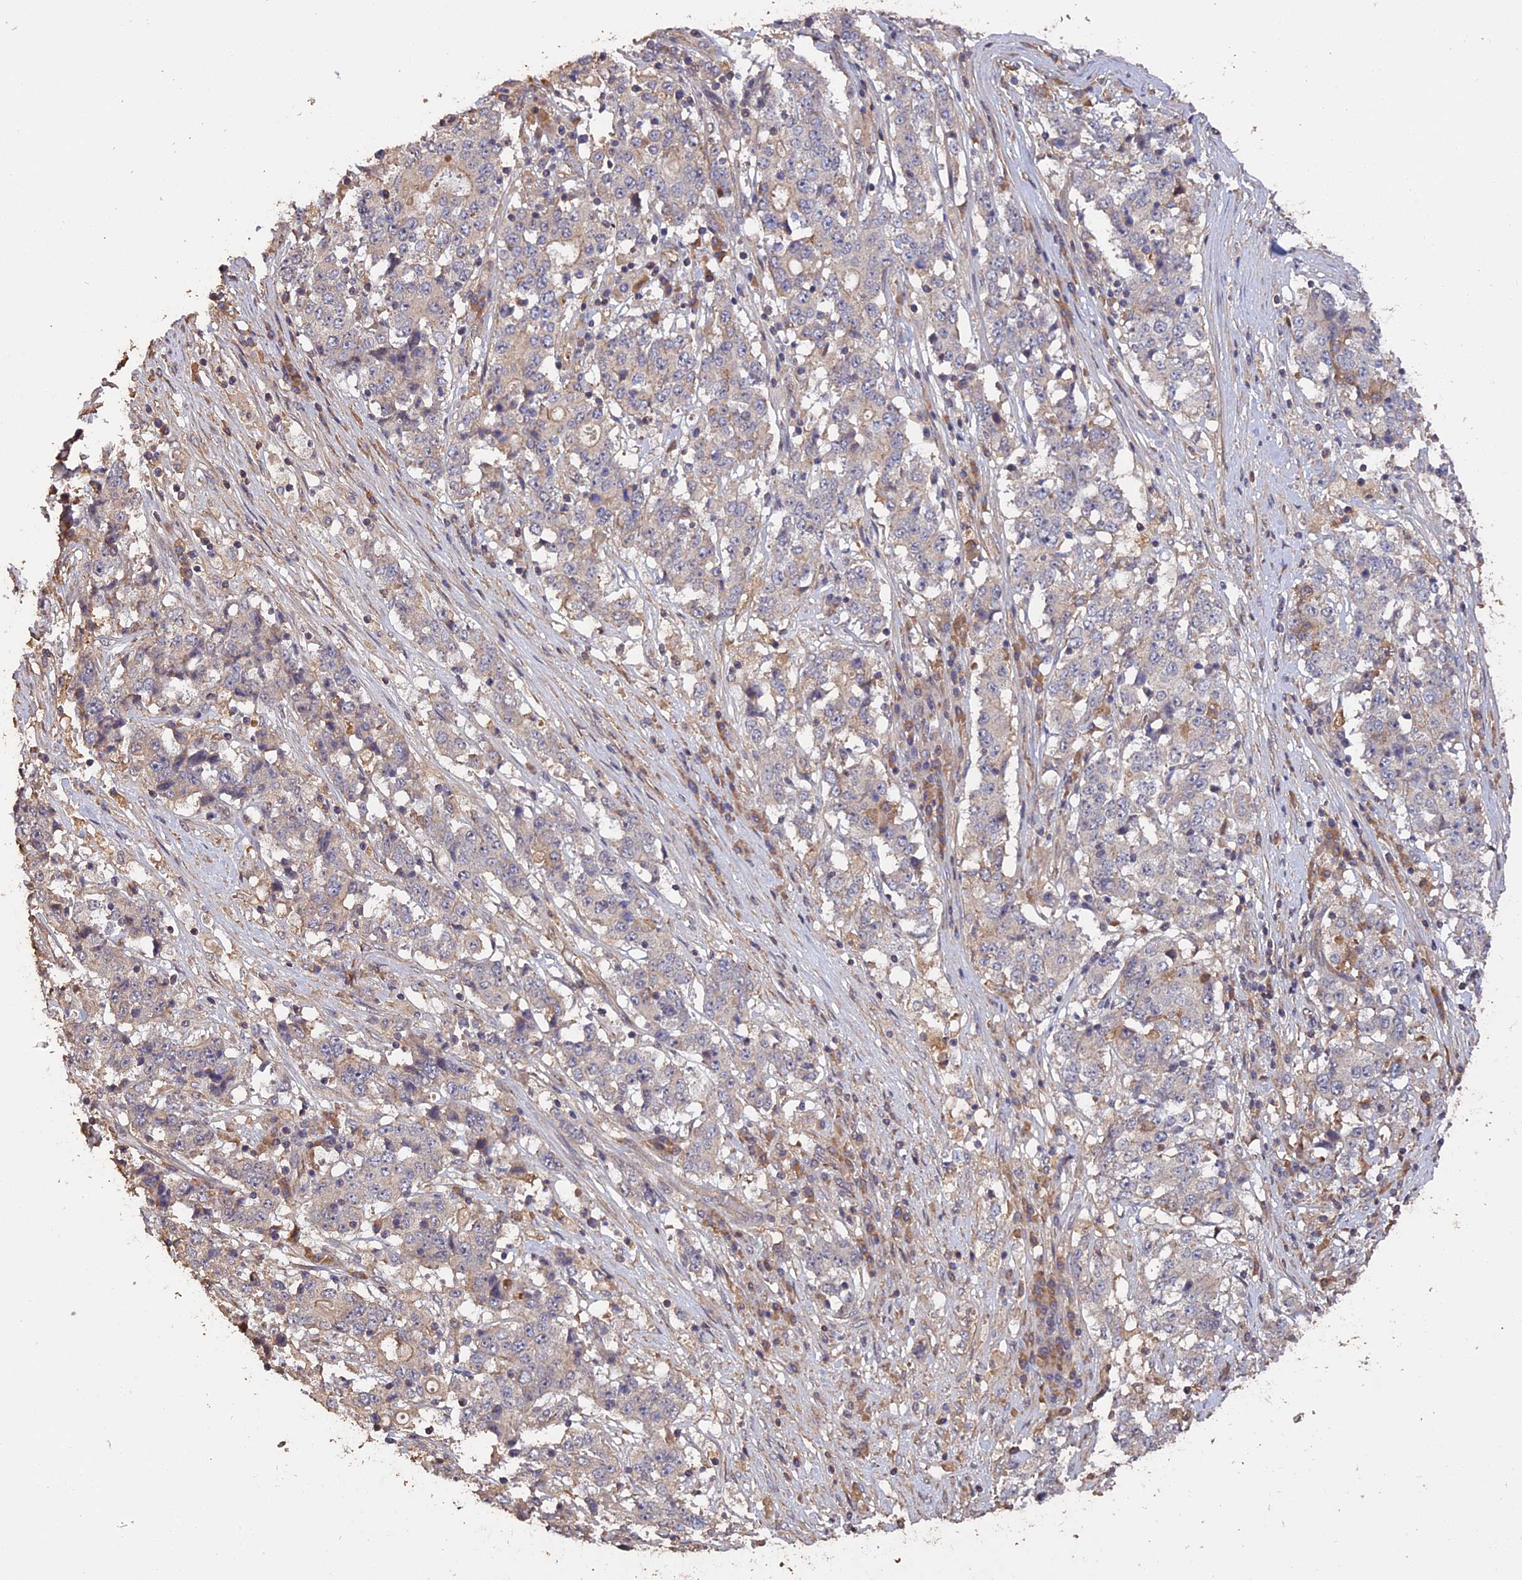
{"staining": {"intensity": "negative", "quantity": "none", "location": "none"}, "tissue": "stomach cancer", "cell_type": "Tumor cells", "image_type": "cancer", "snomed": [{"axis": "morphology", "description": "Adenocarcinoma, NOS"}, {"axis": "topography", "description": "Stomach"}], "caption": "Micrograph shows no protein staining in tumor cells of stomach cancer tissue. (Stains: DAB (3,3'-diaminobenzidine) IHC with hematoxylin counter stain, Microscopy: brightfield microscopy at high magnification).", "gene": "RASAL1", "patient": {"sex": "male", "age": 59}}